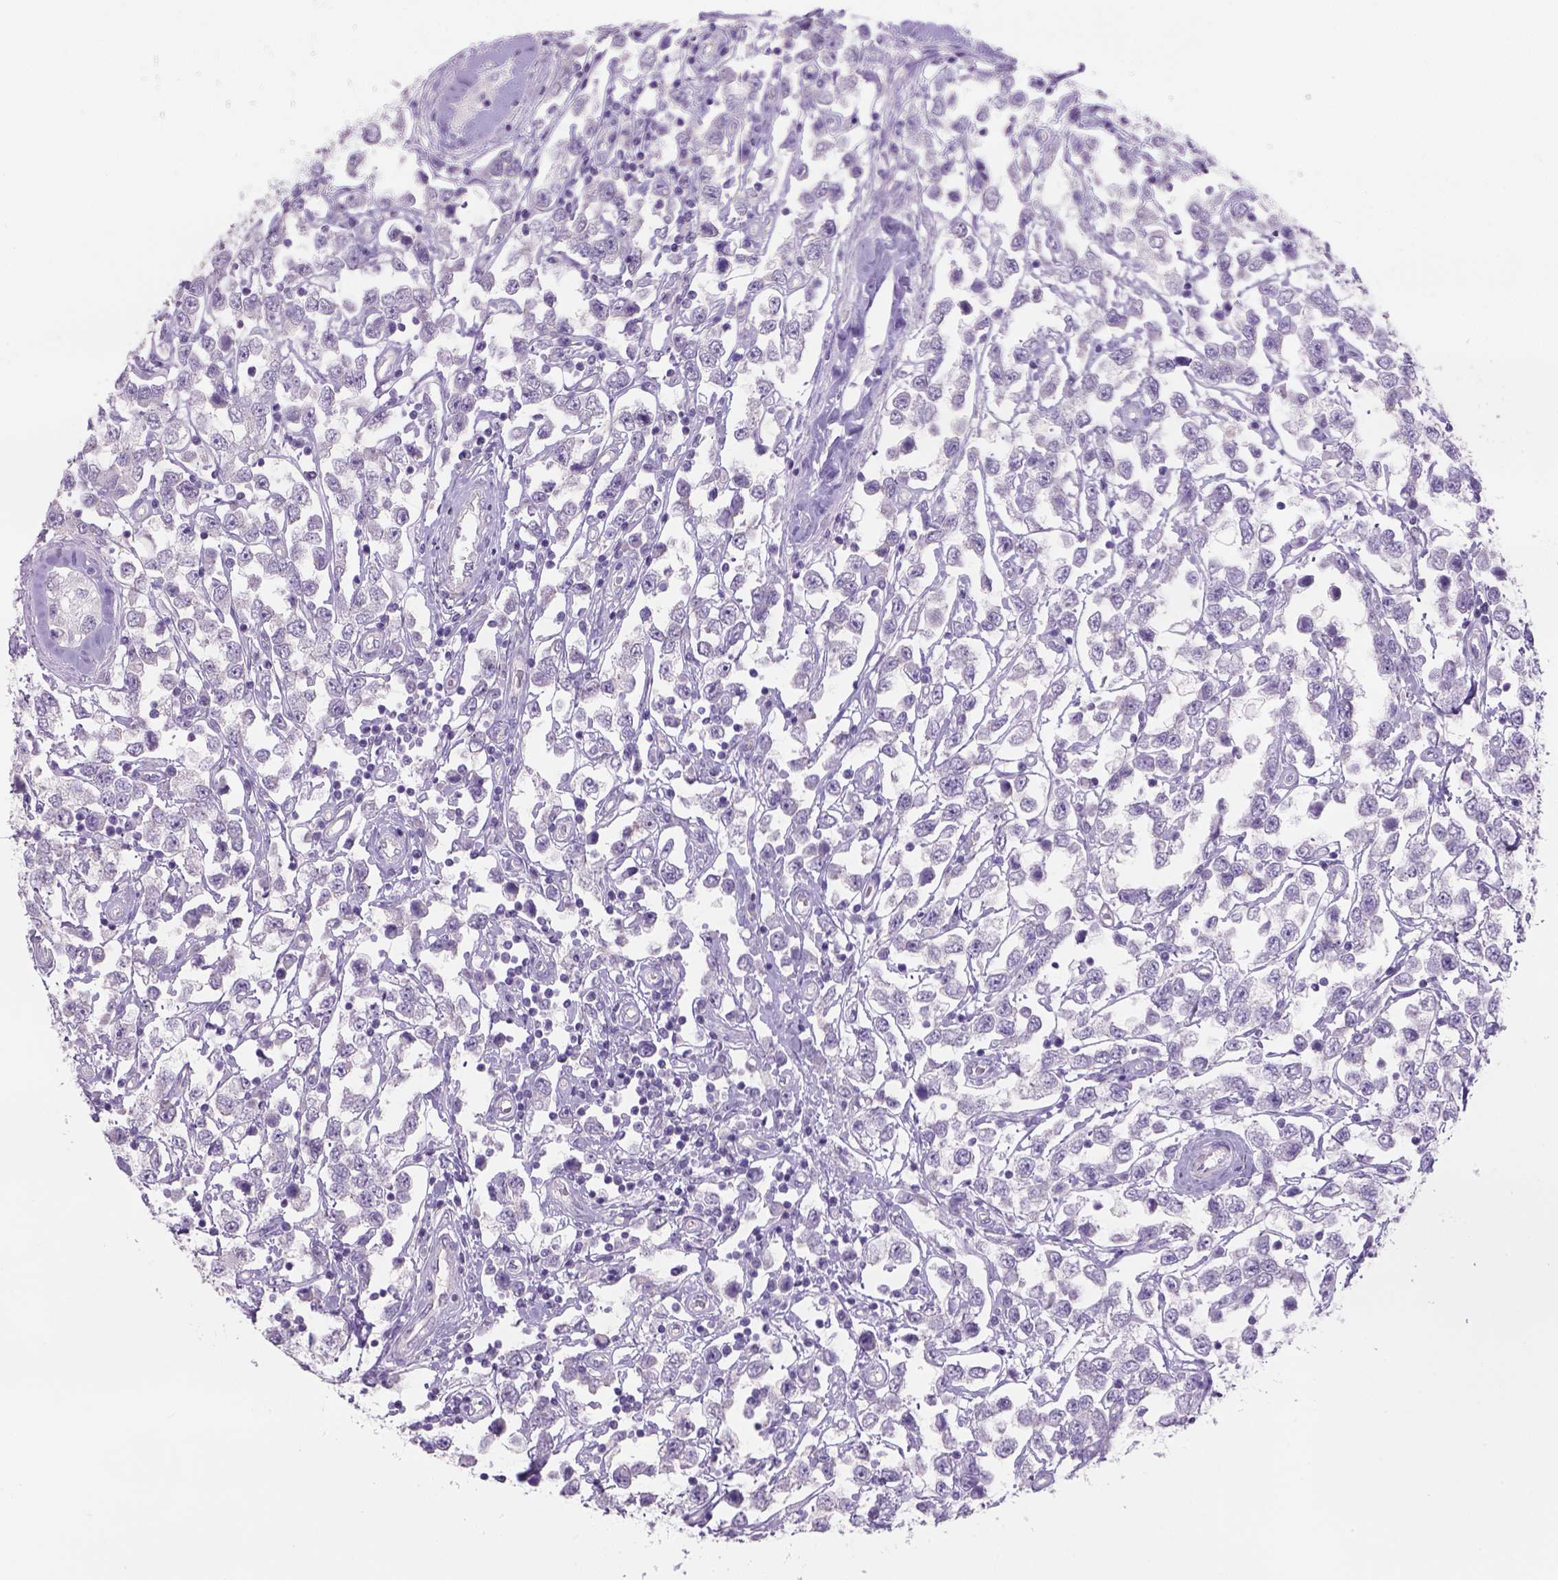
{"staining": {"intensity": "negative", "quantity": "none", "location": "none"}, "tissue": "testis cancer", "cell_type": "Tumor cells", "image_type": "cancer", "snomed": [{"axis": "morphology", "description": "Seminoma, NOS"}, {"axis": "topography", "description": "Testis"}], "caption": "Immunohistochemistry micrograph of human seminoma (testis) stained for a protein (brown), which exhibits no expression in tumor cells.", "gene": "TENM4", "patient": {"sex": "male", "age": 34}}